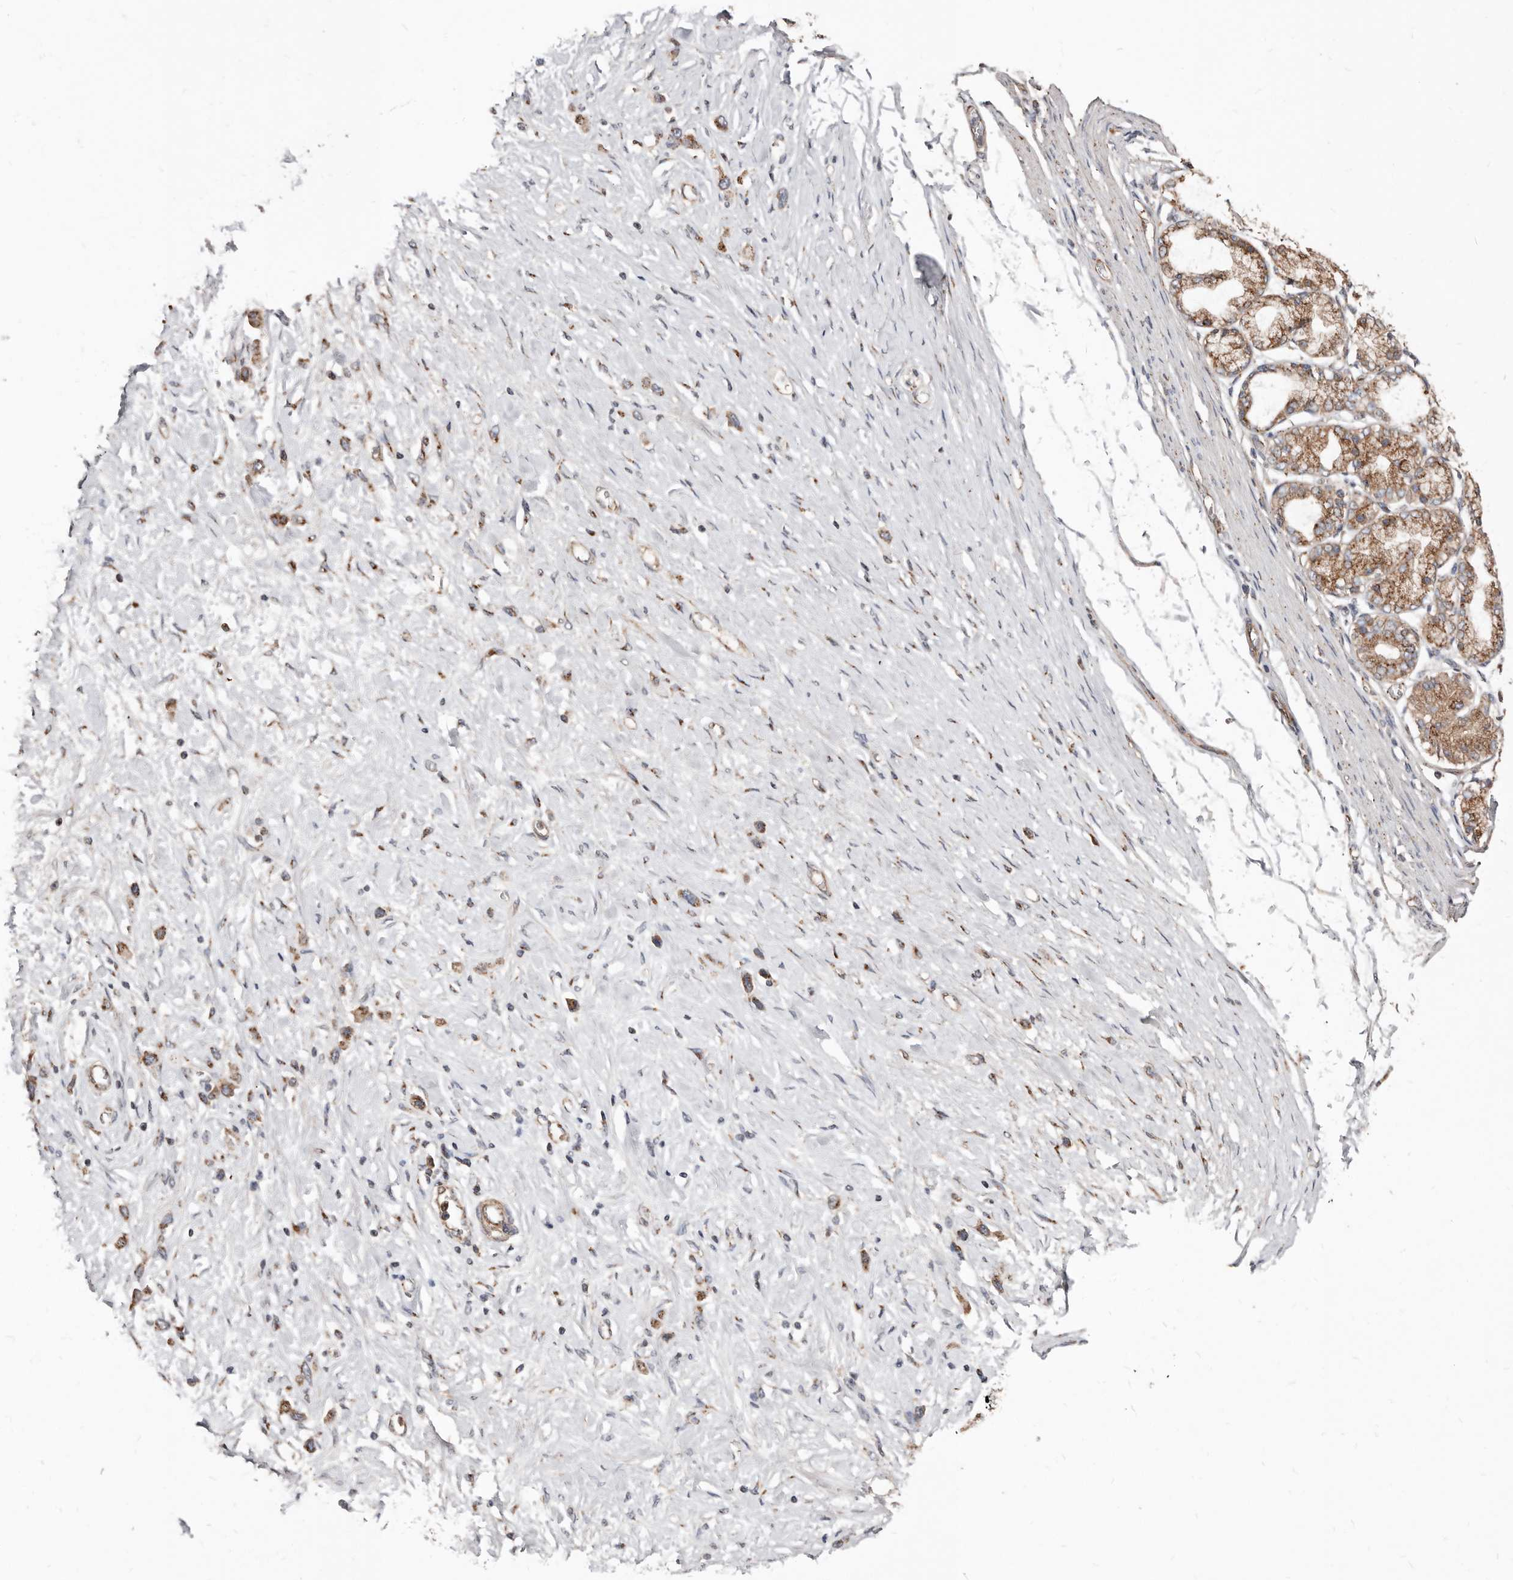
{"staining": {"intensity": "moderate", "quantity": ">75%", "location": "cytoplasmic/membranous"}, "tissue": "stomach cancer", "cell_type": "Tumor cells", "image_type": "cancer", "snomed": [{"axis": "morphology", "description": "Adenocarcinoma, NOS"}, {"axis": "topography", "description": "Stomach"}], "caption": "A brown stain shows moderate cytoplasmic/membranous staining of a protein in human stomach cancer (adenocarcinoma) tumor cells.", "gene": "COG1", "patient": {"sex": "female", "age": 65}}